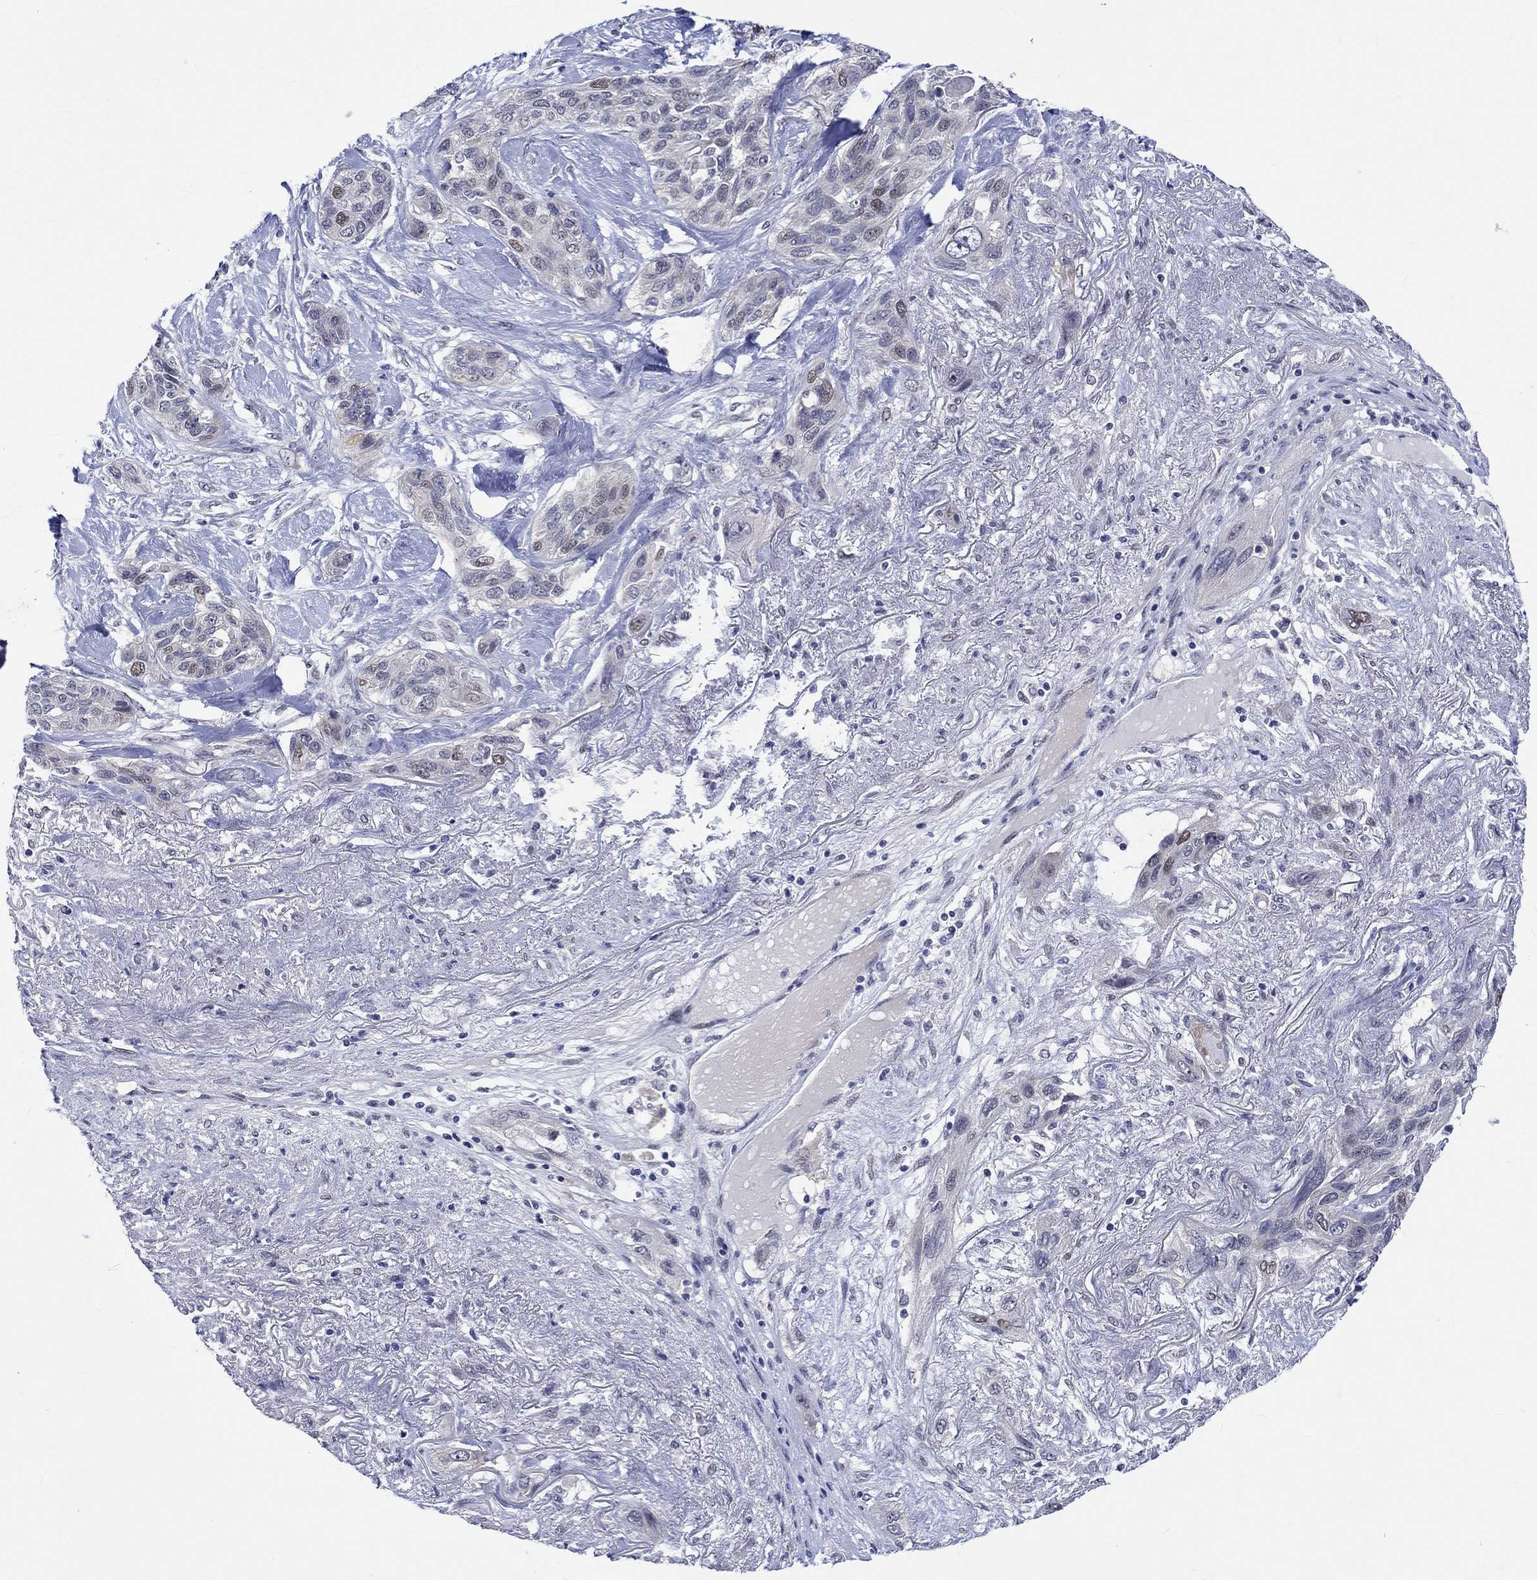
{"staining": {"intensity": "moderate", "quantity": "<25%", "location": "nuclear"}, "tissue": "lung cancer", "cell_type": "Tumor cells", "image_type": "cancer", "snomed": [{"axis": "morphology", "description": "Squamous cell carcinoma, NOS"}, {"axis": "topography", "description": "Lung"}], "caption": "Immunohistochemistry (IHC) photomicrograph of neoplastic tissue: lung squamous cell carcinoma stained using immunohistochemistry (IHC) exhibits low levels of moderate protein expression localized specifically in the nuclear of tumor cells, appearing as a nuclear brown color.", "gene": "E2F8", "patient": {"sex": "female", "age": 70}}